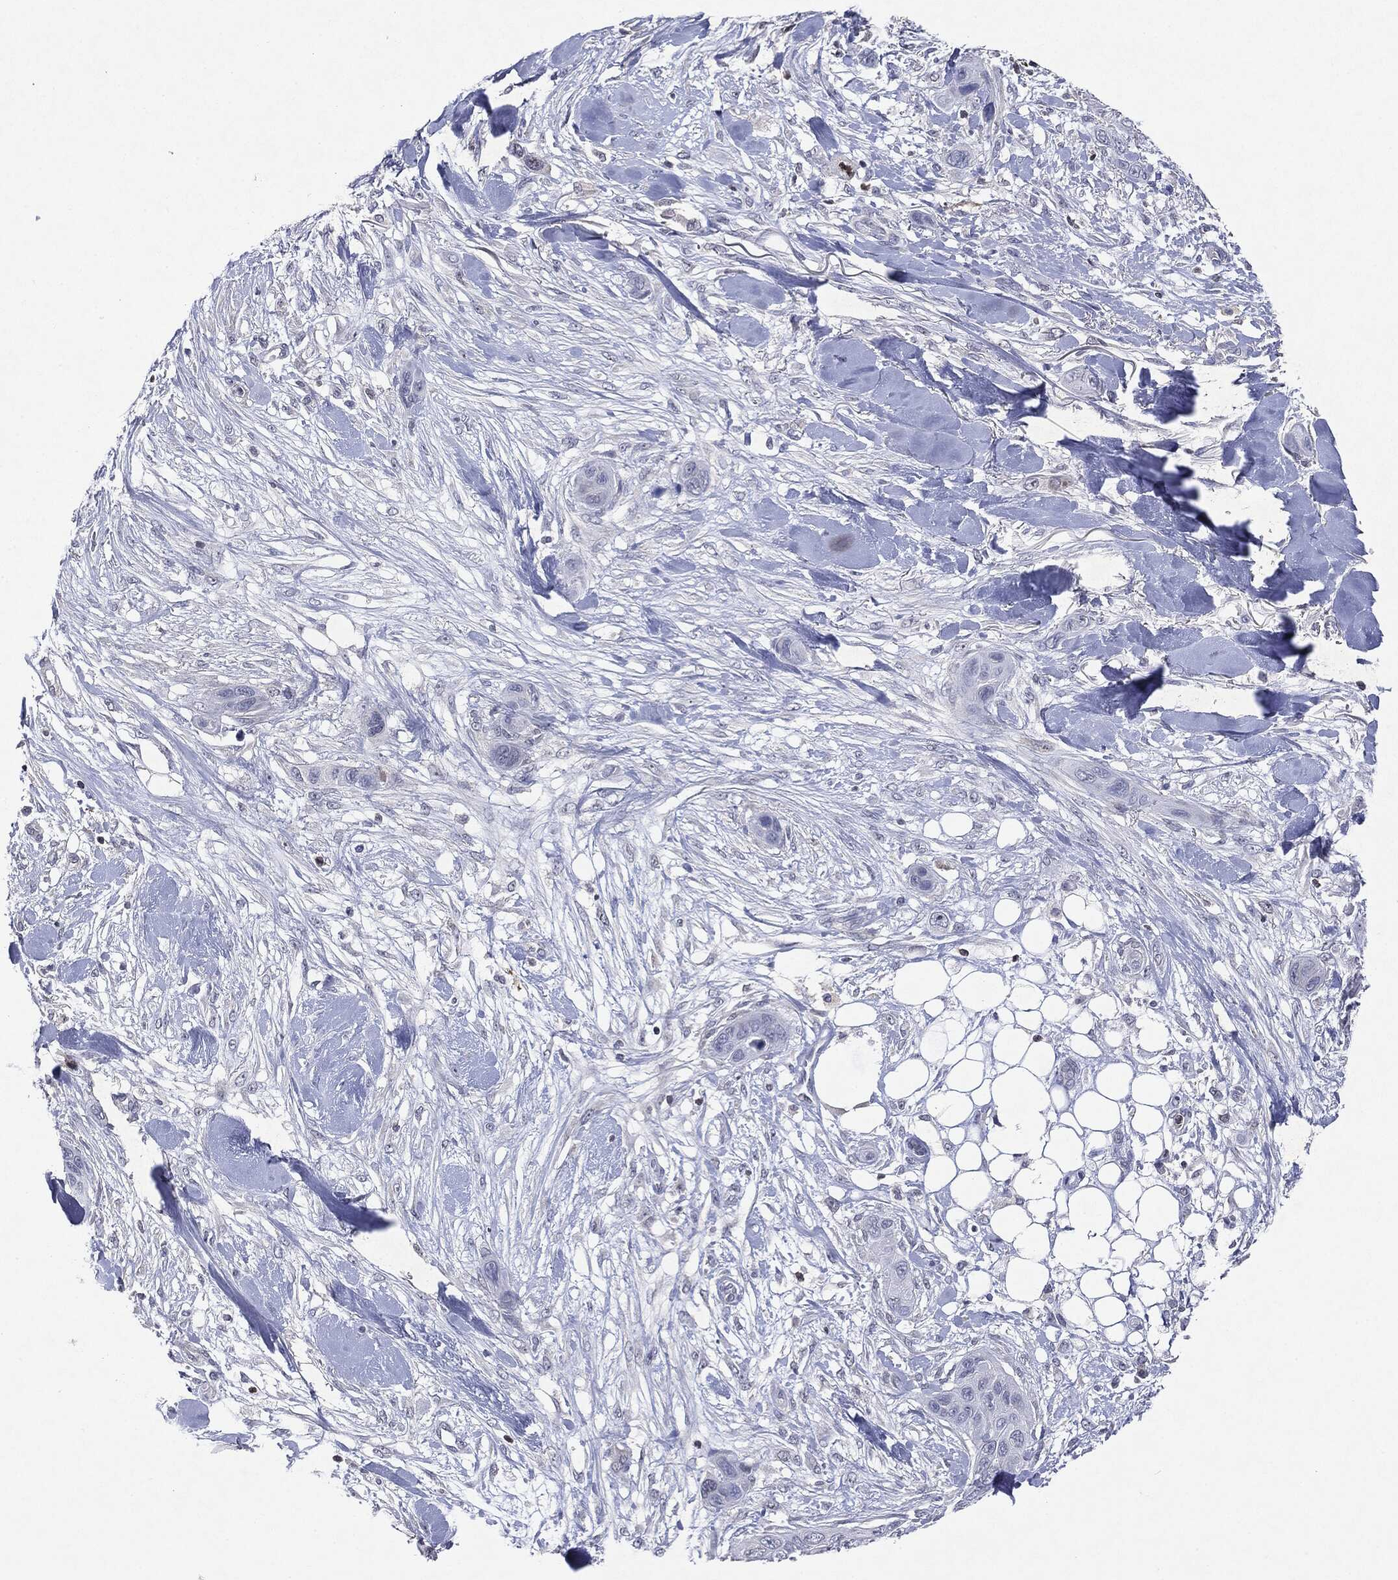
{"staining": {"intensity": "negative", "quantity": "none", "location": "none"}, "tissue": "skin cancer", "cell_type": "Tumor cells", "image_type": "cancer", "snomed": [{"axis": "morphology", "description": "Squamous cell carcinoma, NOS"}, {"axis": "topography", "description": "Skin"}], "caption": "This is a photomicrograph of immunohistochemistry staining of skin cancer (squamous cell carcinoma), which shows no expression in tumor cells.", "gene": "KIF2C", "patient": {"sex": "male", "age": 78}}